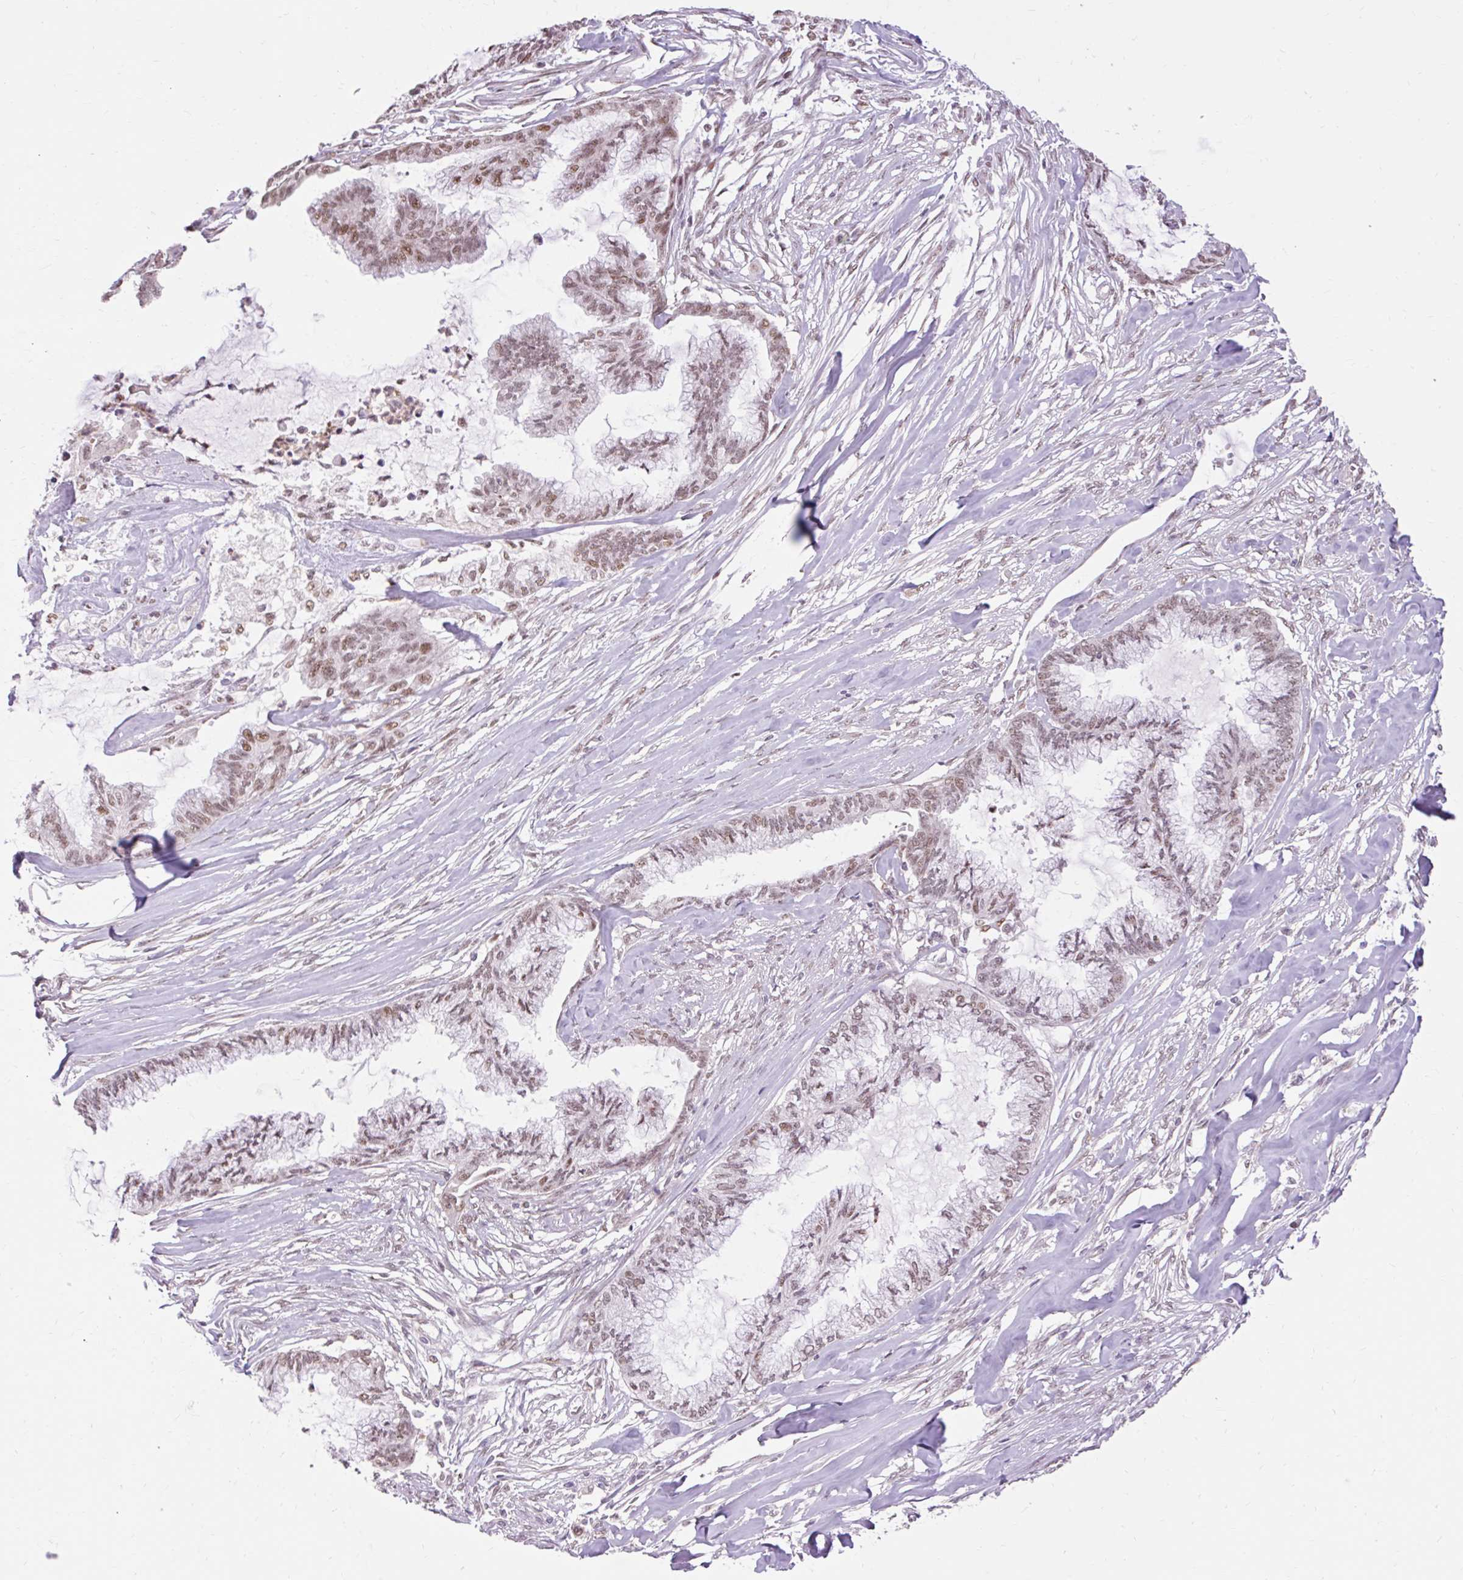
{"staining": {"intensity": "moderate", "quantity": ">75%", "location": "nuclear"}, "tissue": "endometrial cancer", "cell_type": "Tumor cells", "image_type": "cancer", "snomed": [{"axis": "morphology", "description": "Adenocarcinoma, NOS"}, {"axis": "topography", "description": "Endometrium"}], "caption": "Protein expression analysis of endometrial cancer reveals moderate nuclear expression in about >75% of tumor cells.", "gene": "NPIPB12", "patient": {"sex": "female", "age": 86}}